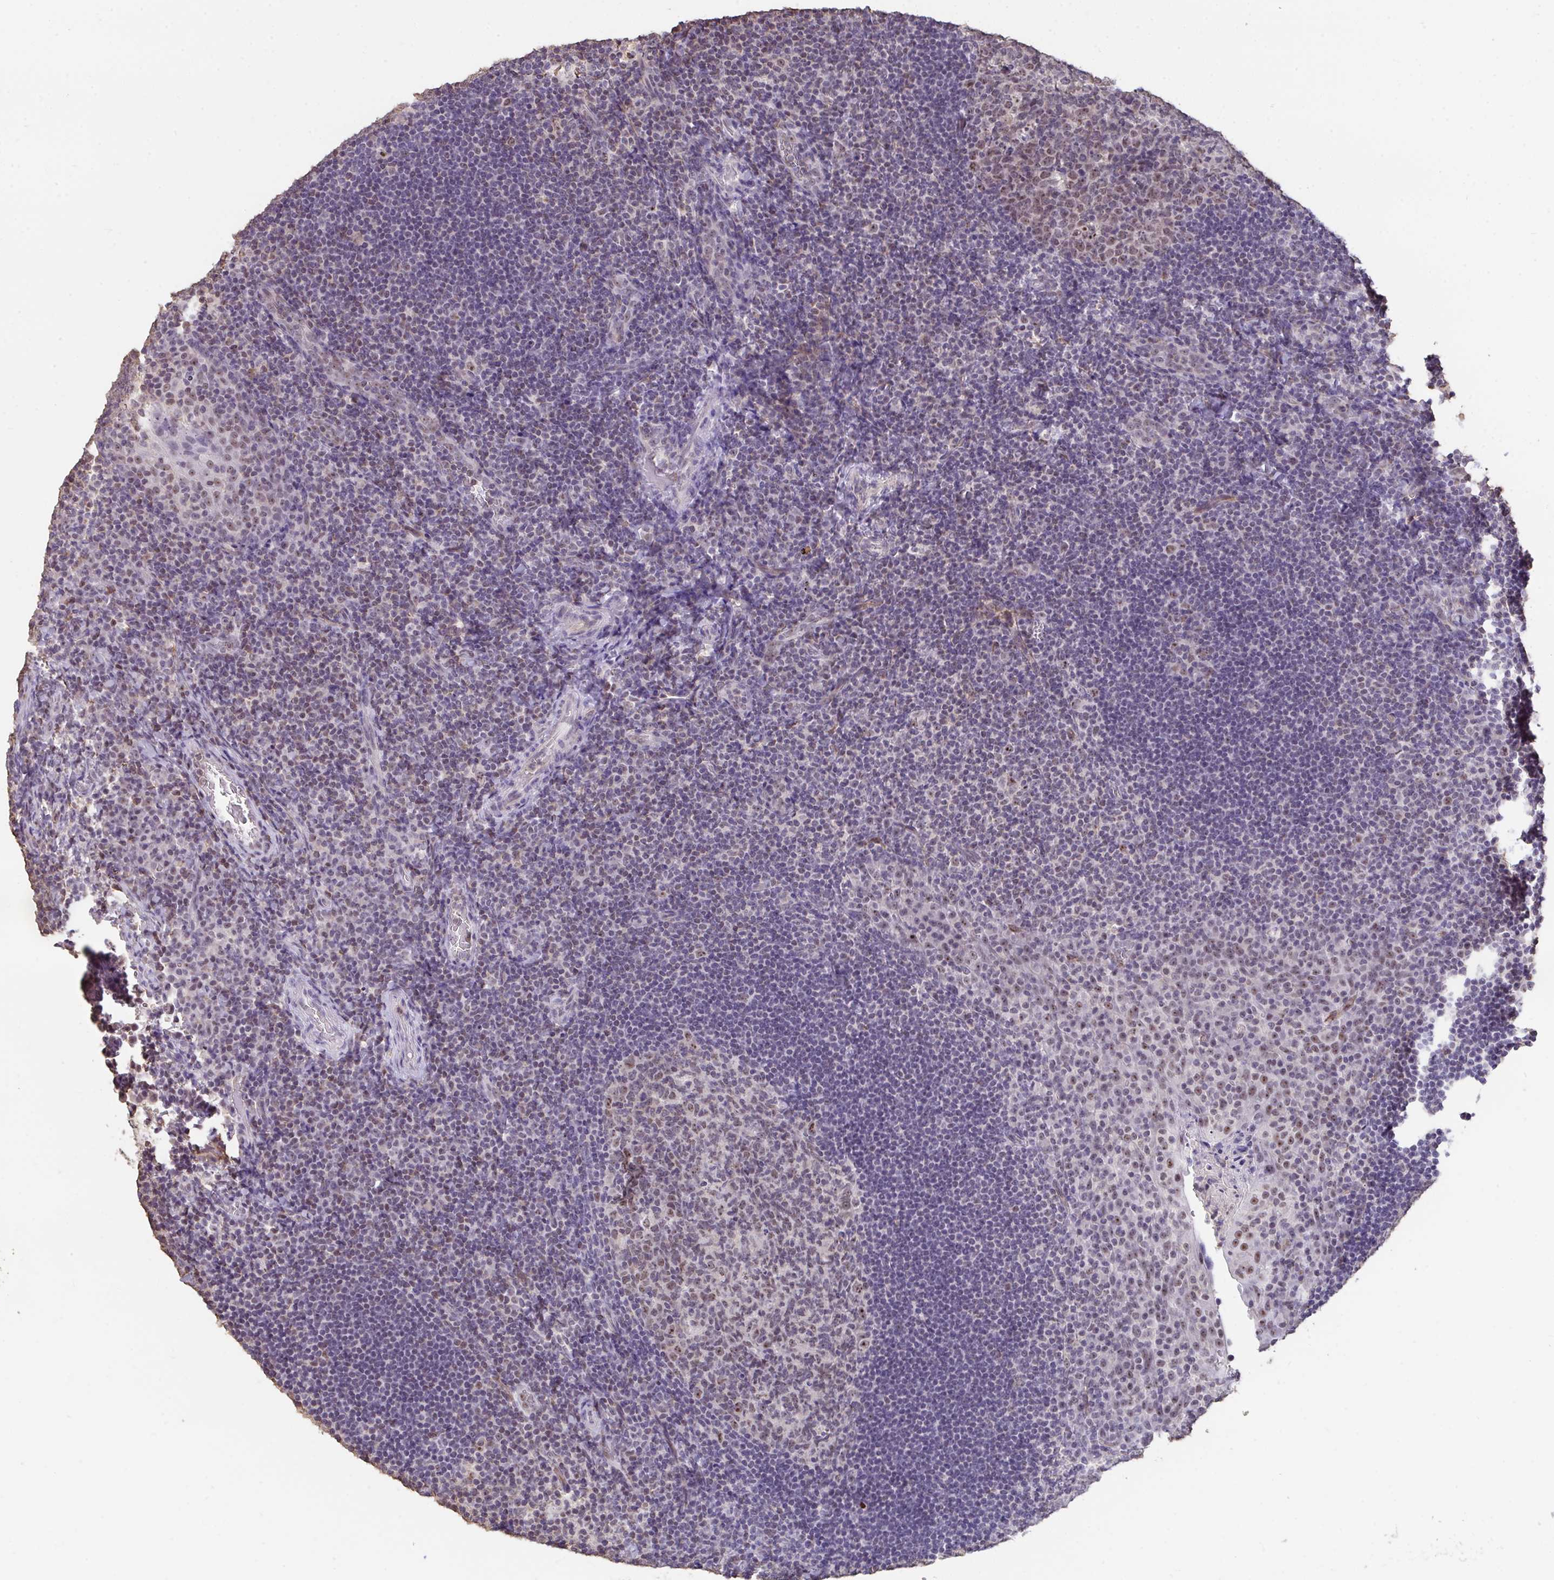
{"staining": {"intensity": "weak", "quantity": "25%-75%", "location": "nuclear"}, "tissue": "tonsil", "cell_type": "Germinal center cells", "image_type": "normal", "snomed": [{"axis": "morphology", "description": "Normal tissue, NOS"}, {"axis": "topography", "description": "Tonsil"}], "caption": "This image demonstrates IHC staining of normal human tonsil, with low weak nuclear expression in approximately 25%-75% of germinal center cells.", "gene": "SENP3", "patient": {"sex": "male", "age": 17}}